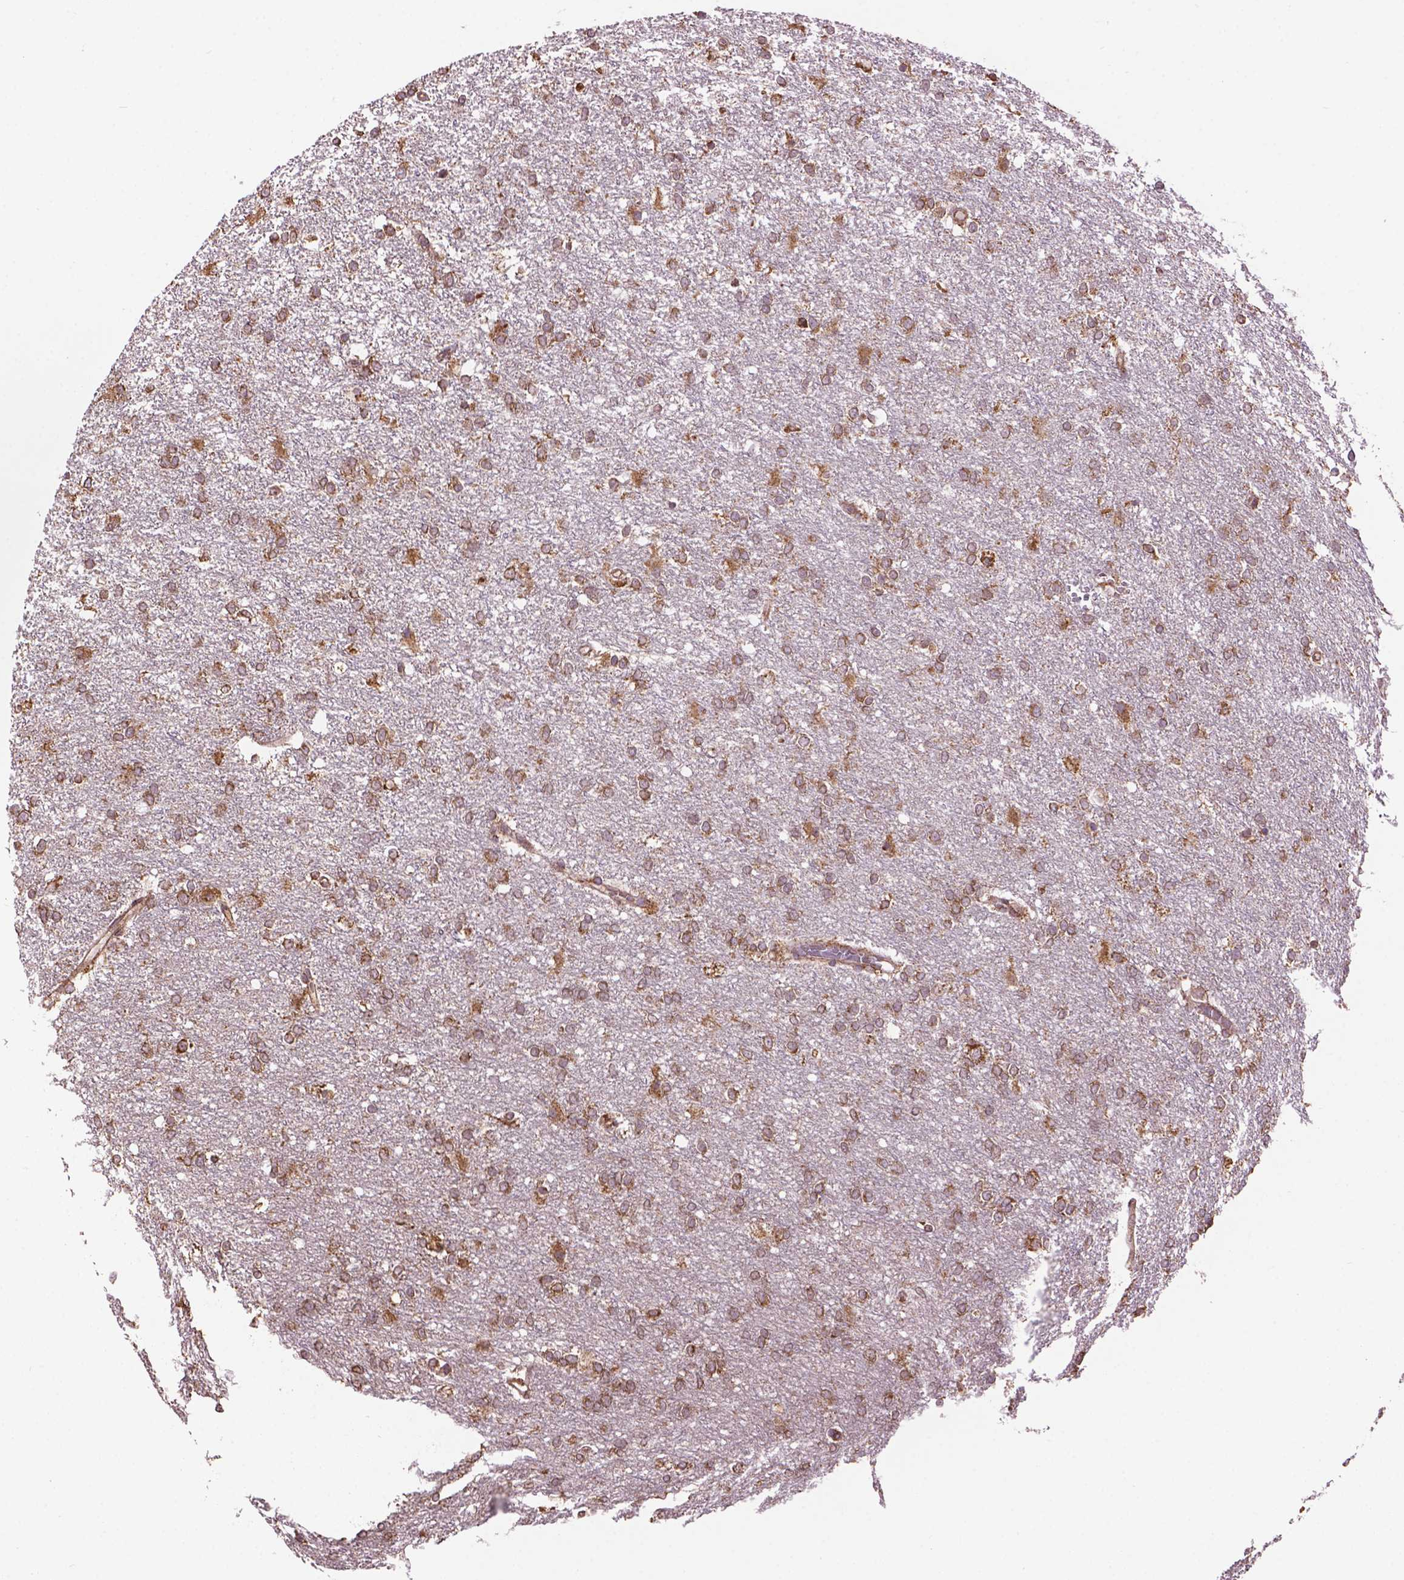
{"staining": {"intensity": "moderate", "quantity": ">75%", "location": "cytoplasmic/membranous"}, "tissue": "glioma", "cell_type": "Tumor cells", "image_type": "cancer", "snomed": [{"axis": "morphology", "description": "Glioma, malignant, High grade"}, {"axis": "topography", "description": "Brain"}], "caption": "Malignant glioma (high-grade) stained with a protein marker shows moderate staining in tumor cells.", "gene": "PPP2R5E", "patient": {"sex": "female", "age": 61}}